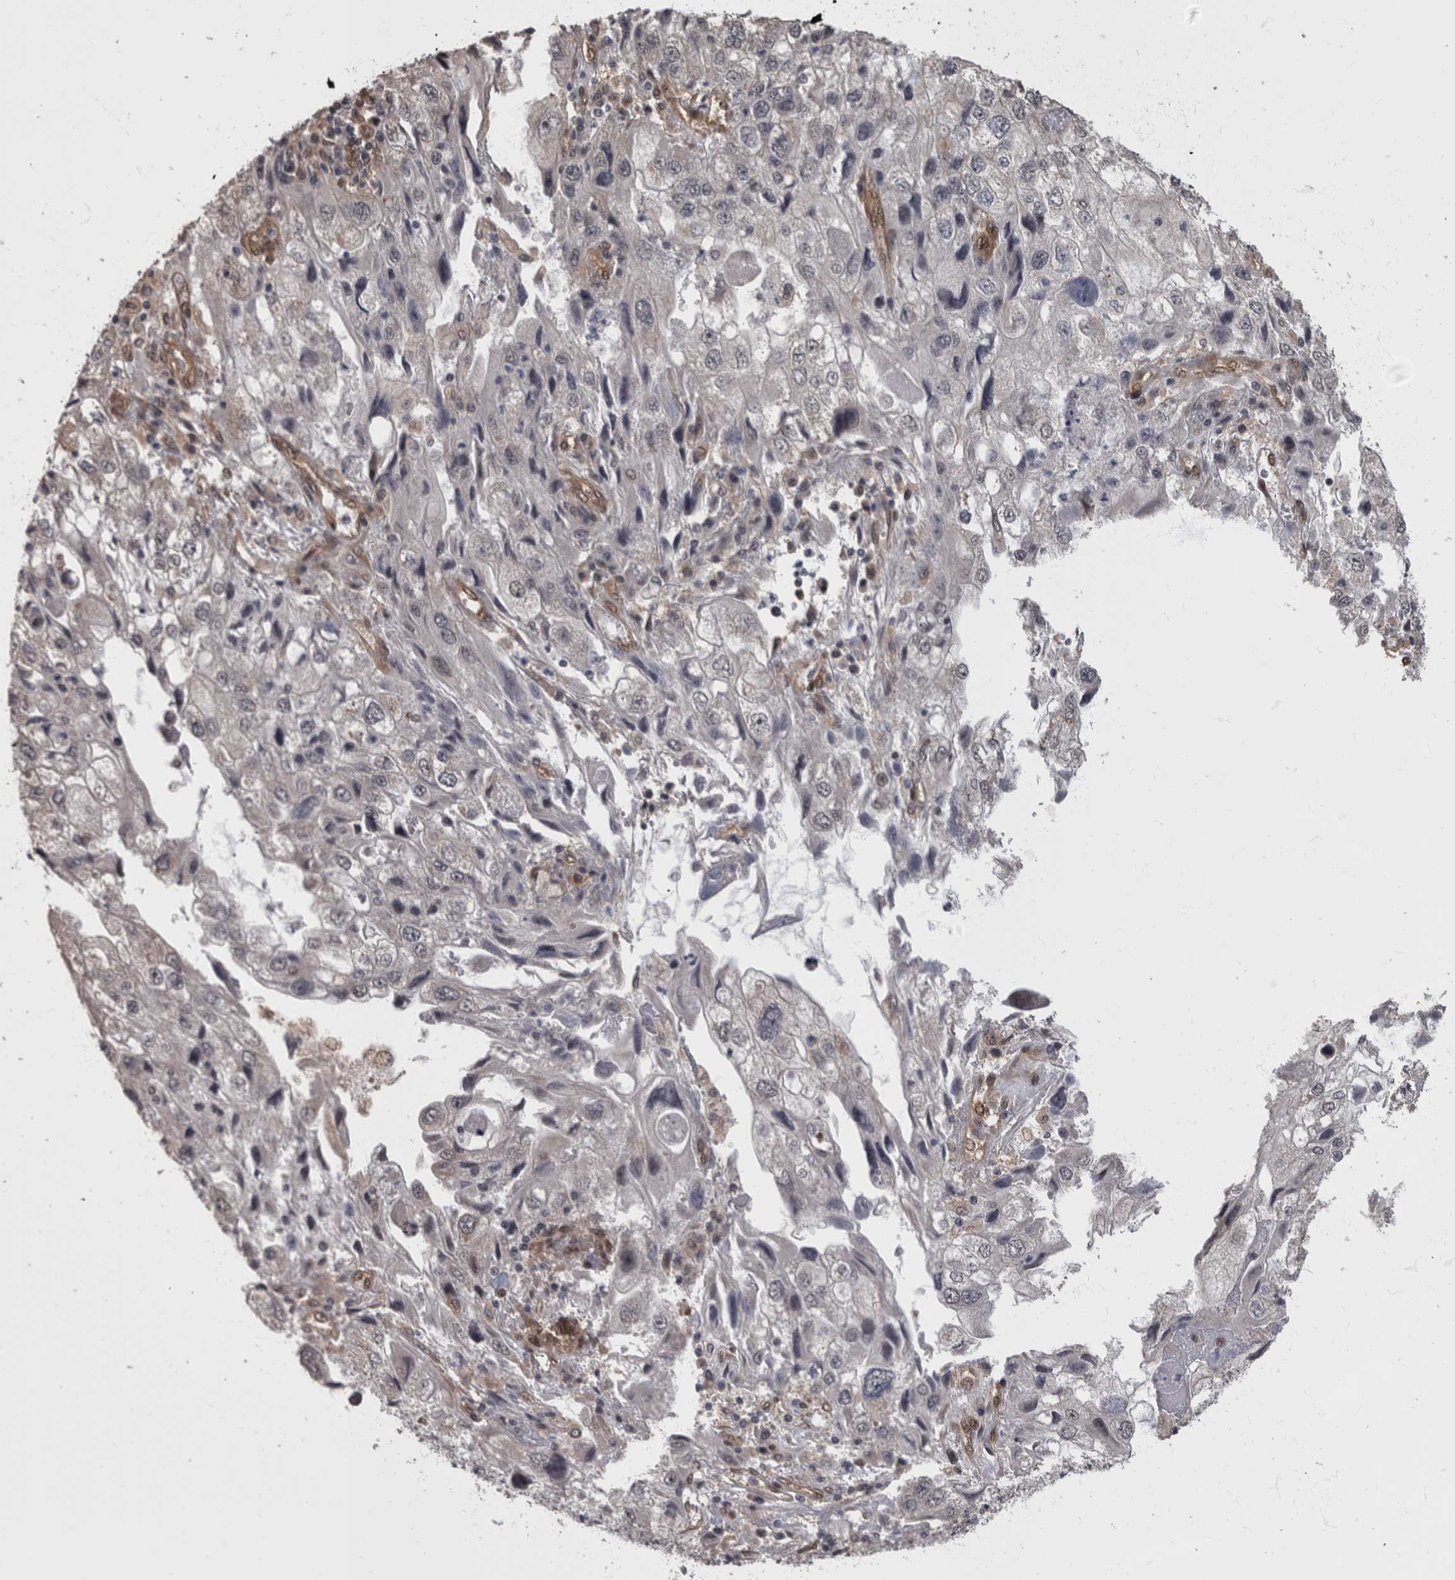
{"staining": {"intensity": "negative", "quantity": "none", "location": "none"}, "tissue": "endometrial cancer", "cell_type": "Tumor cells", "image_type": "cancer", "snomed": [{"axis": "morphology", "description": "Adenocarcinoma, NOS"}, {"axis": "topography", "description": "Endometrium"}], "caption": "Immunohistochemistry (IHC) of human endometrial adenocarcinoma displays no expression in tumor cells. (IHC, brightfield microscopy, high magnification).", "gene": "AKT3", "patient": {"sex": "female", "age": 49}}